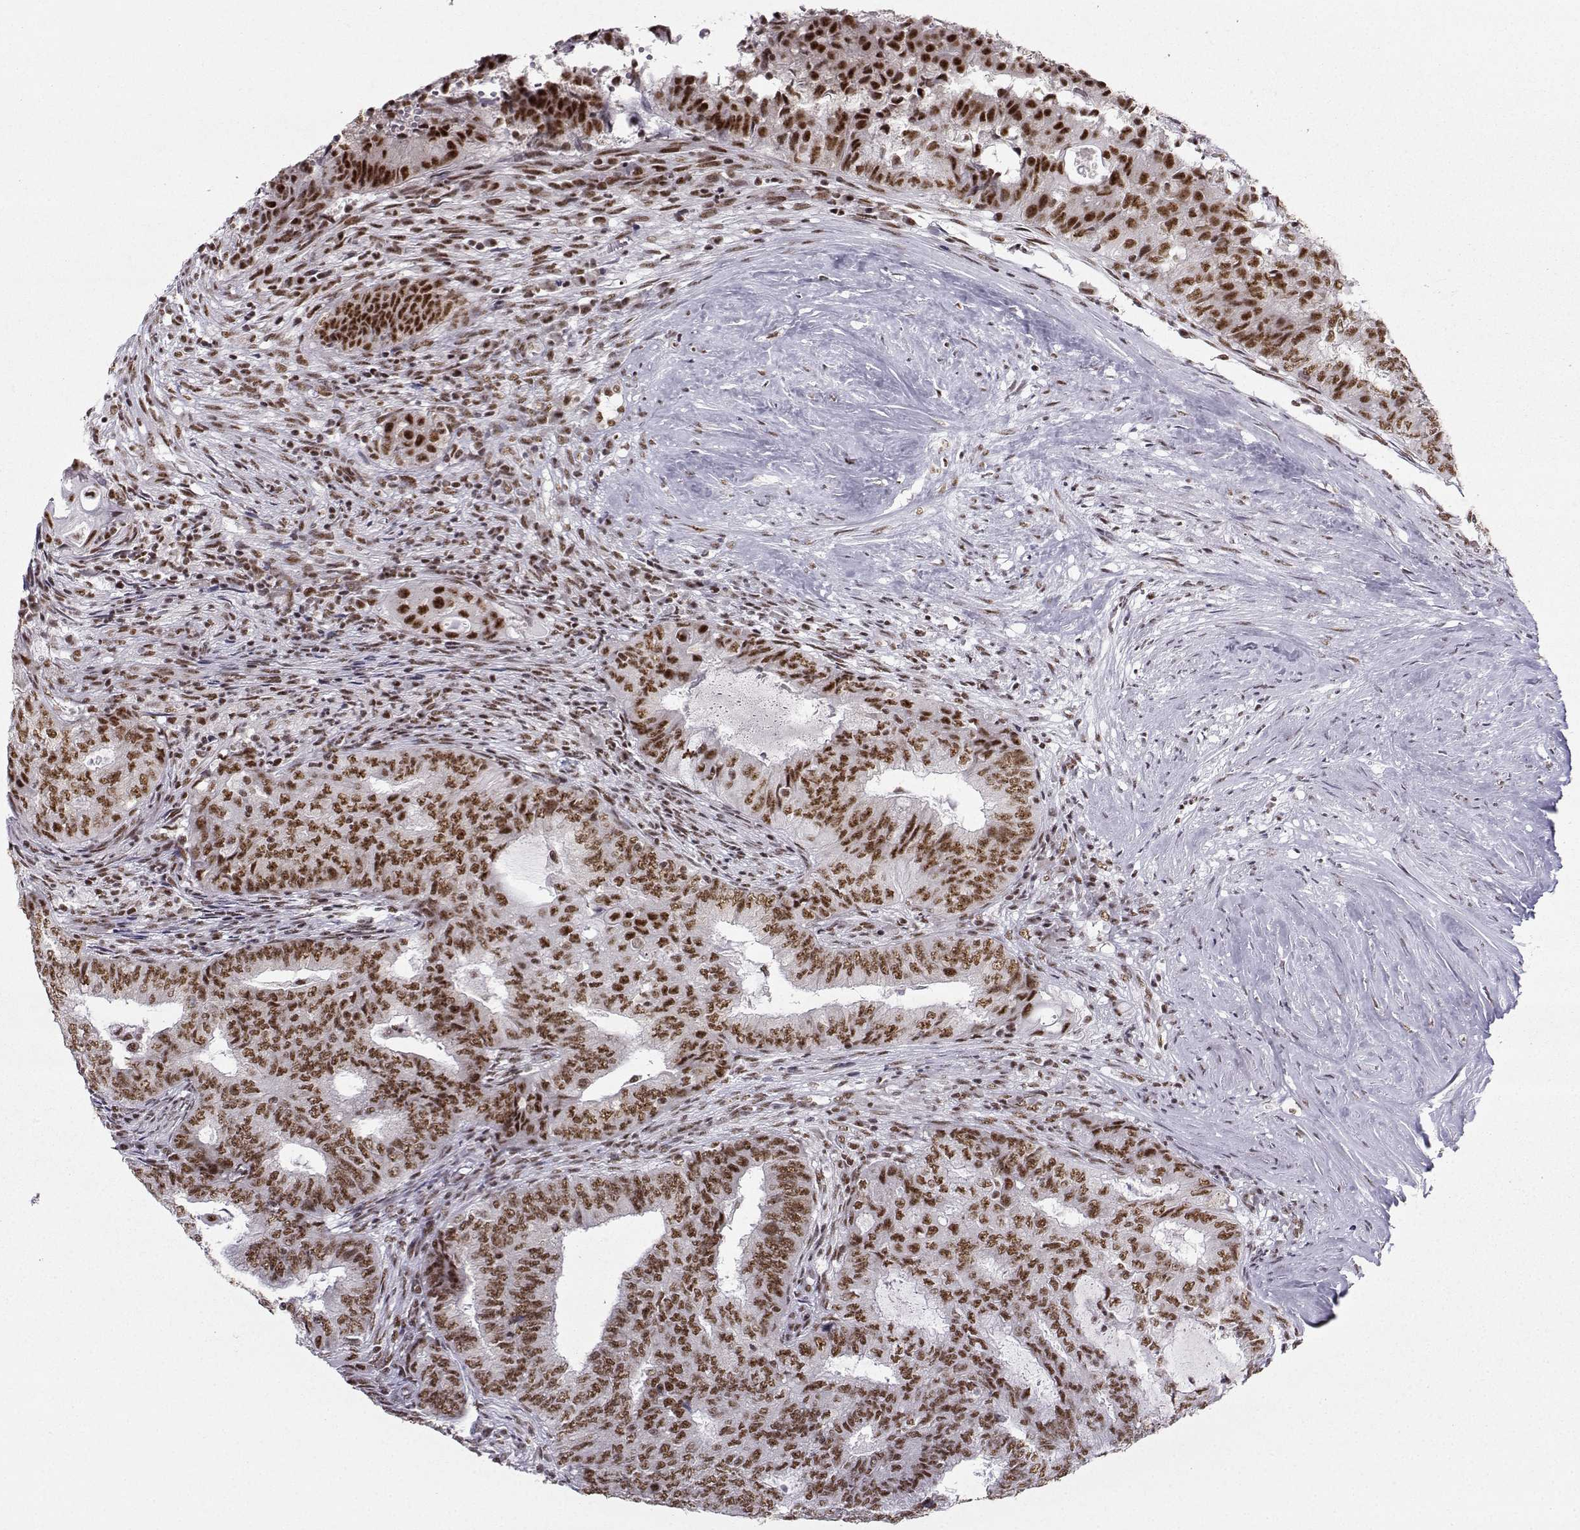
{"staining": {"intensity": "moderate", "quantity": ">75%", "location": "nuclear"}, "tissue": "endometrial cancer", "cell_type": "Tumor cells", "image_type": "cancer", "snomed": [{"axis": "morphology", "description": "Adenocarcinoma, NOS"}, {"axis": "topography", "description": "Endometrium"}], "caption": "Tumor cells display medium levels of moderate nuclear staining in about >75% of cells in endometrial cancer.", "gene": "SNRPB2", "patient": {"sex": "female", "age": 62}}